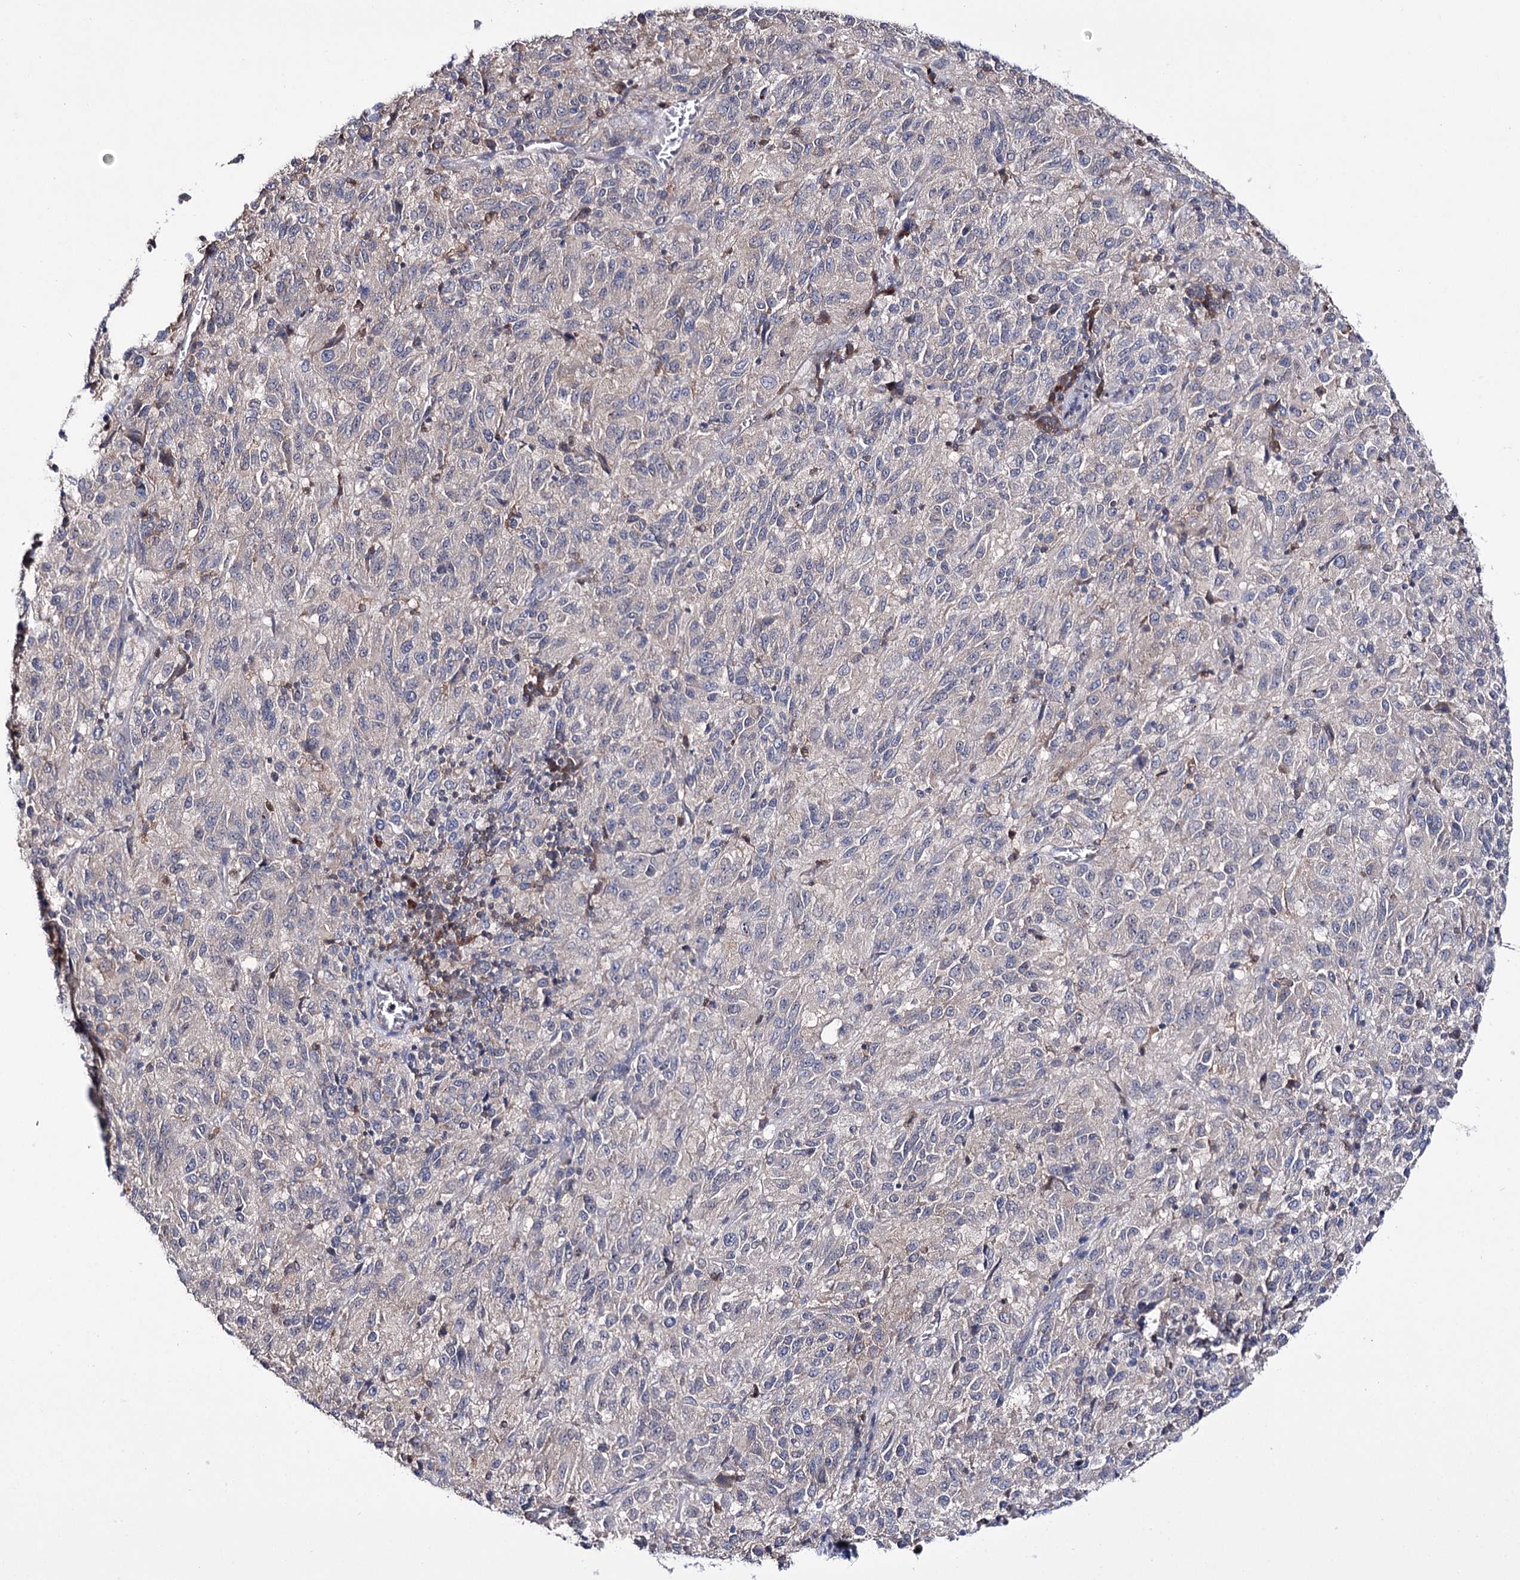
{"staining": {"intensity": "negative", "quantity": "none", "location": "none"}, "tissue": "melanoma", "cell_type": "Tumor cells", "image_type": "cancer", "snomed": [{"axis": "morphology", "description": "Malignant melanoma, Metastatic site"}, {"axis": "topography", "description": "Lung"}], "caption": "High power microscopy photomicrograph of an immunohistochemistry image of malignant melanoma (metastatic site), revealing no significant staining in tumor cells. (DAB immunohistochemistry, high magnification).", "gene": "PTER", "patient": {"sex": "male", "age": 64}}